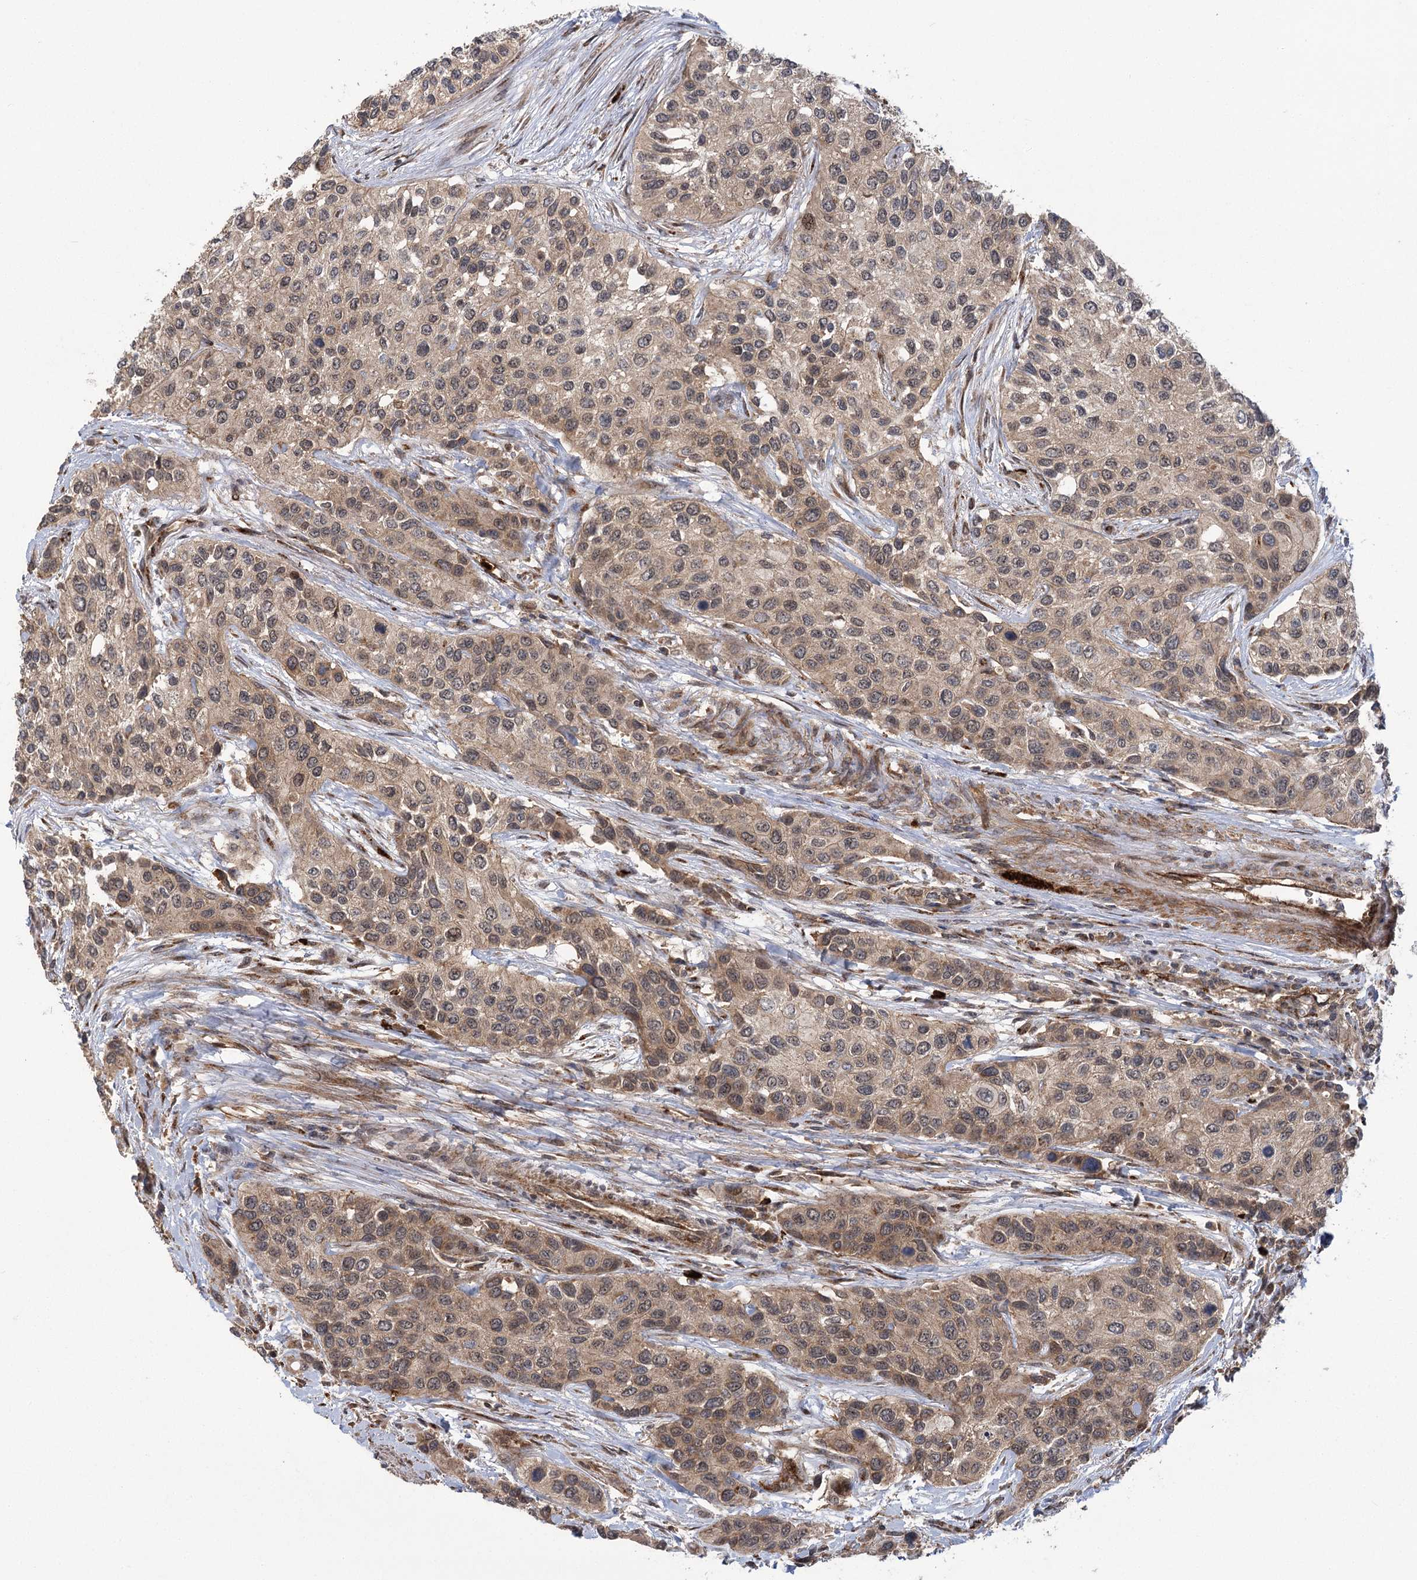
{"staining": {"intensity": "moderate", "quantity": "25%-75%", "location": "cytoplasmic/membranous,nuclear"}, "tissue": "urothelial cancer", "cell_type": "Tumor cells", "image_type": "cancer", "snomed": [{"axis": "morphology", "description": "Normal tissue, NOS"}, {"axis": "morphology", "description": "Urothelial carcinoma, High grade"}, {"axis": "topography", "description": "Vascular tissue"}, {"axis": "topography", "description": "Urinary bladder"}], "caption": "The photomicrograph shows immunohistochemical staining of urothelial cancer. There is moderate cytoplasmic/membranous and nuclear expression is appreciated in about 25%-75% of tumor cells.", "gene": "CARD19", "patient": {"sex": "female", "age": 56}}